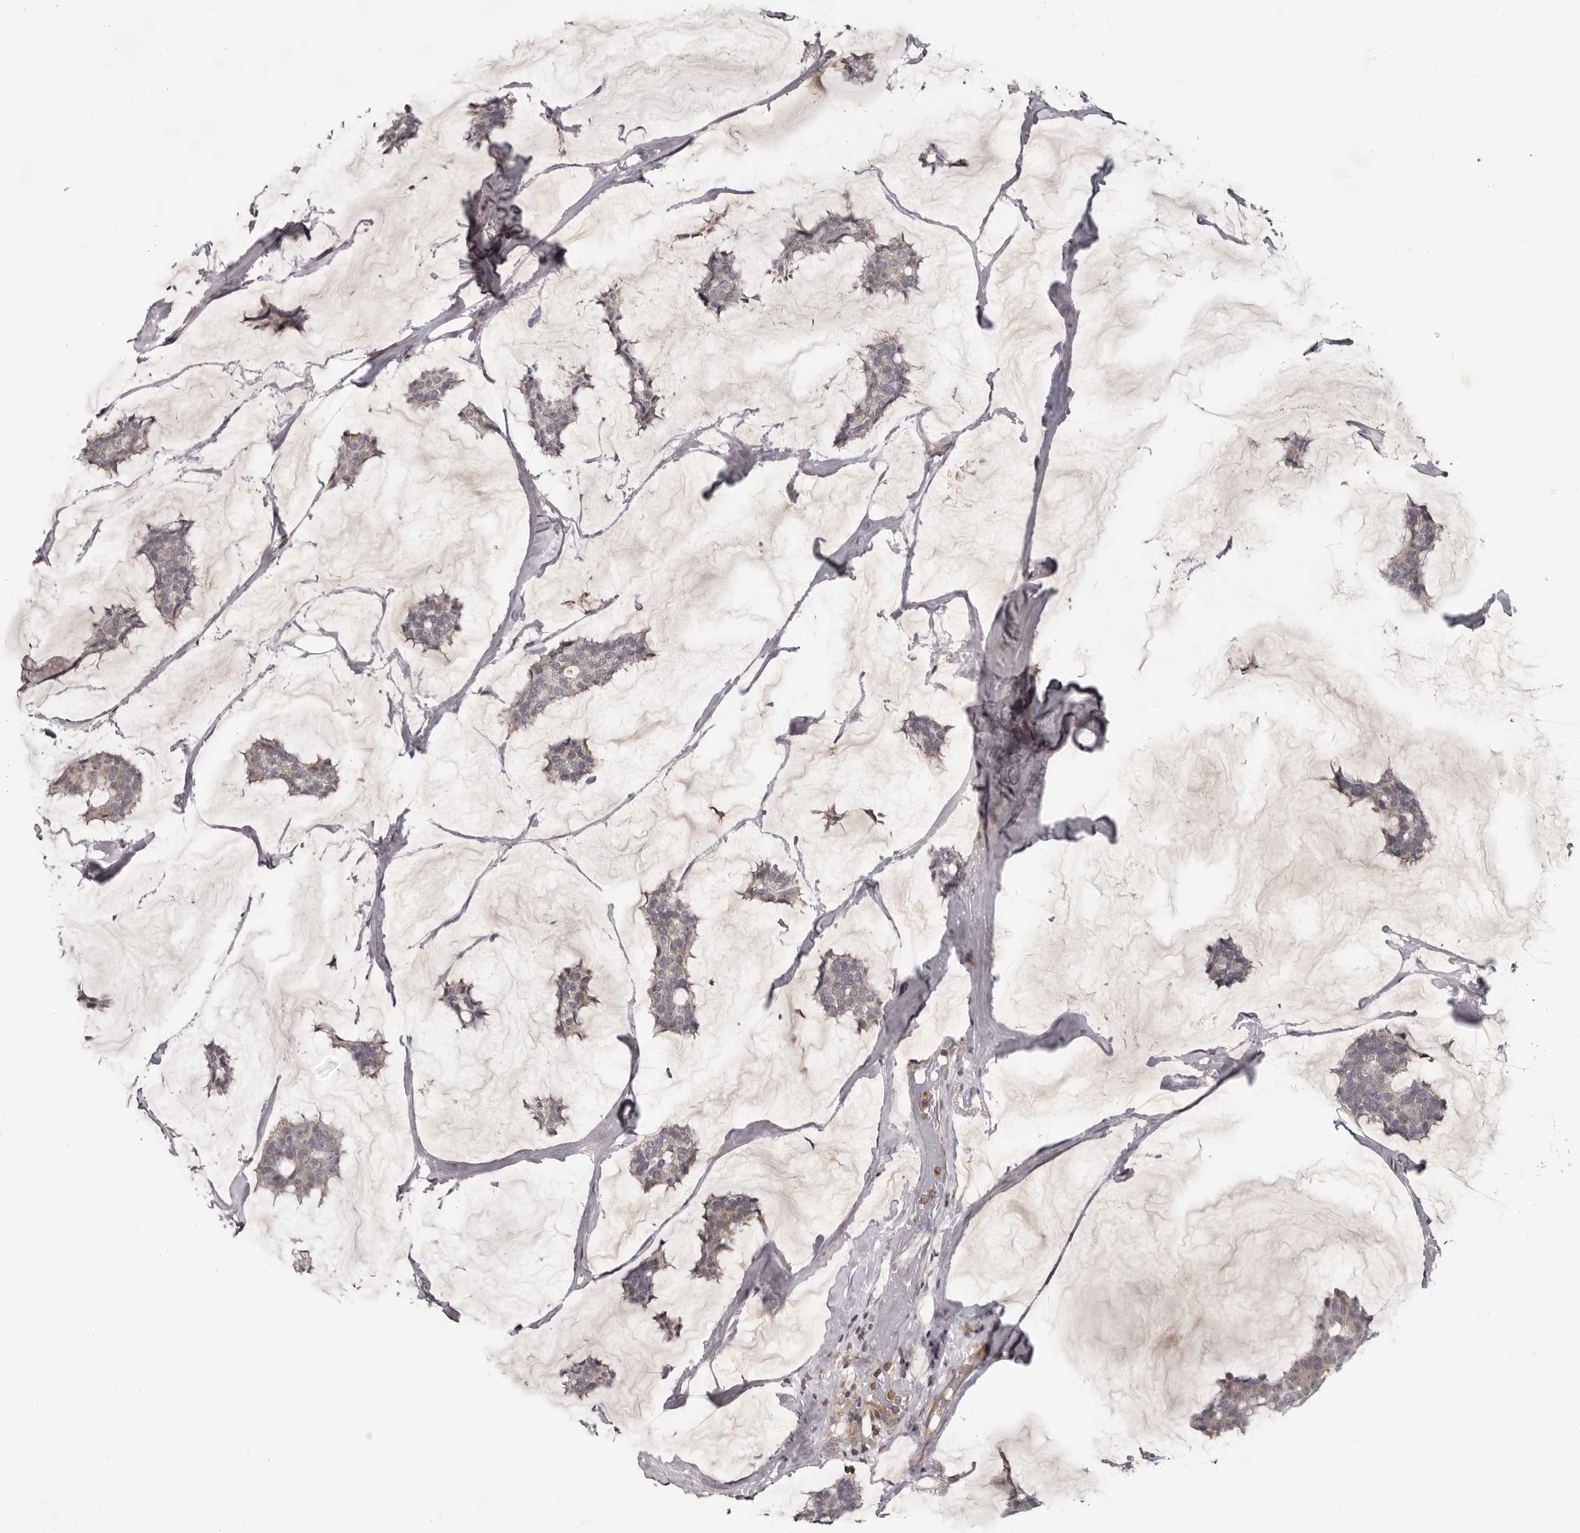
{"staining": {"intensity": "weak", "quantity": "<25%", "location": "cytoplasmic/membranous"}, "tissue": "breast cancer", "cell_type": "Tumor cells", "image_type": "cancer", "snomed": [{"axis": "morphology", "description": "Duct carcinoma"}, {"axis": "topography", "description": "Breast"}], "caption": "Tumor cells show no significant positivity in breast cancer (invasive ductal carcinoma).", "gene": "ANKRD44", "patient": {"sex": "female", "age": 93}}